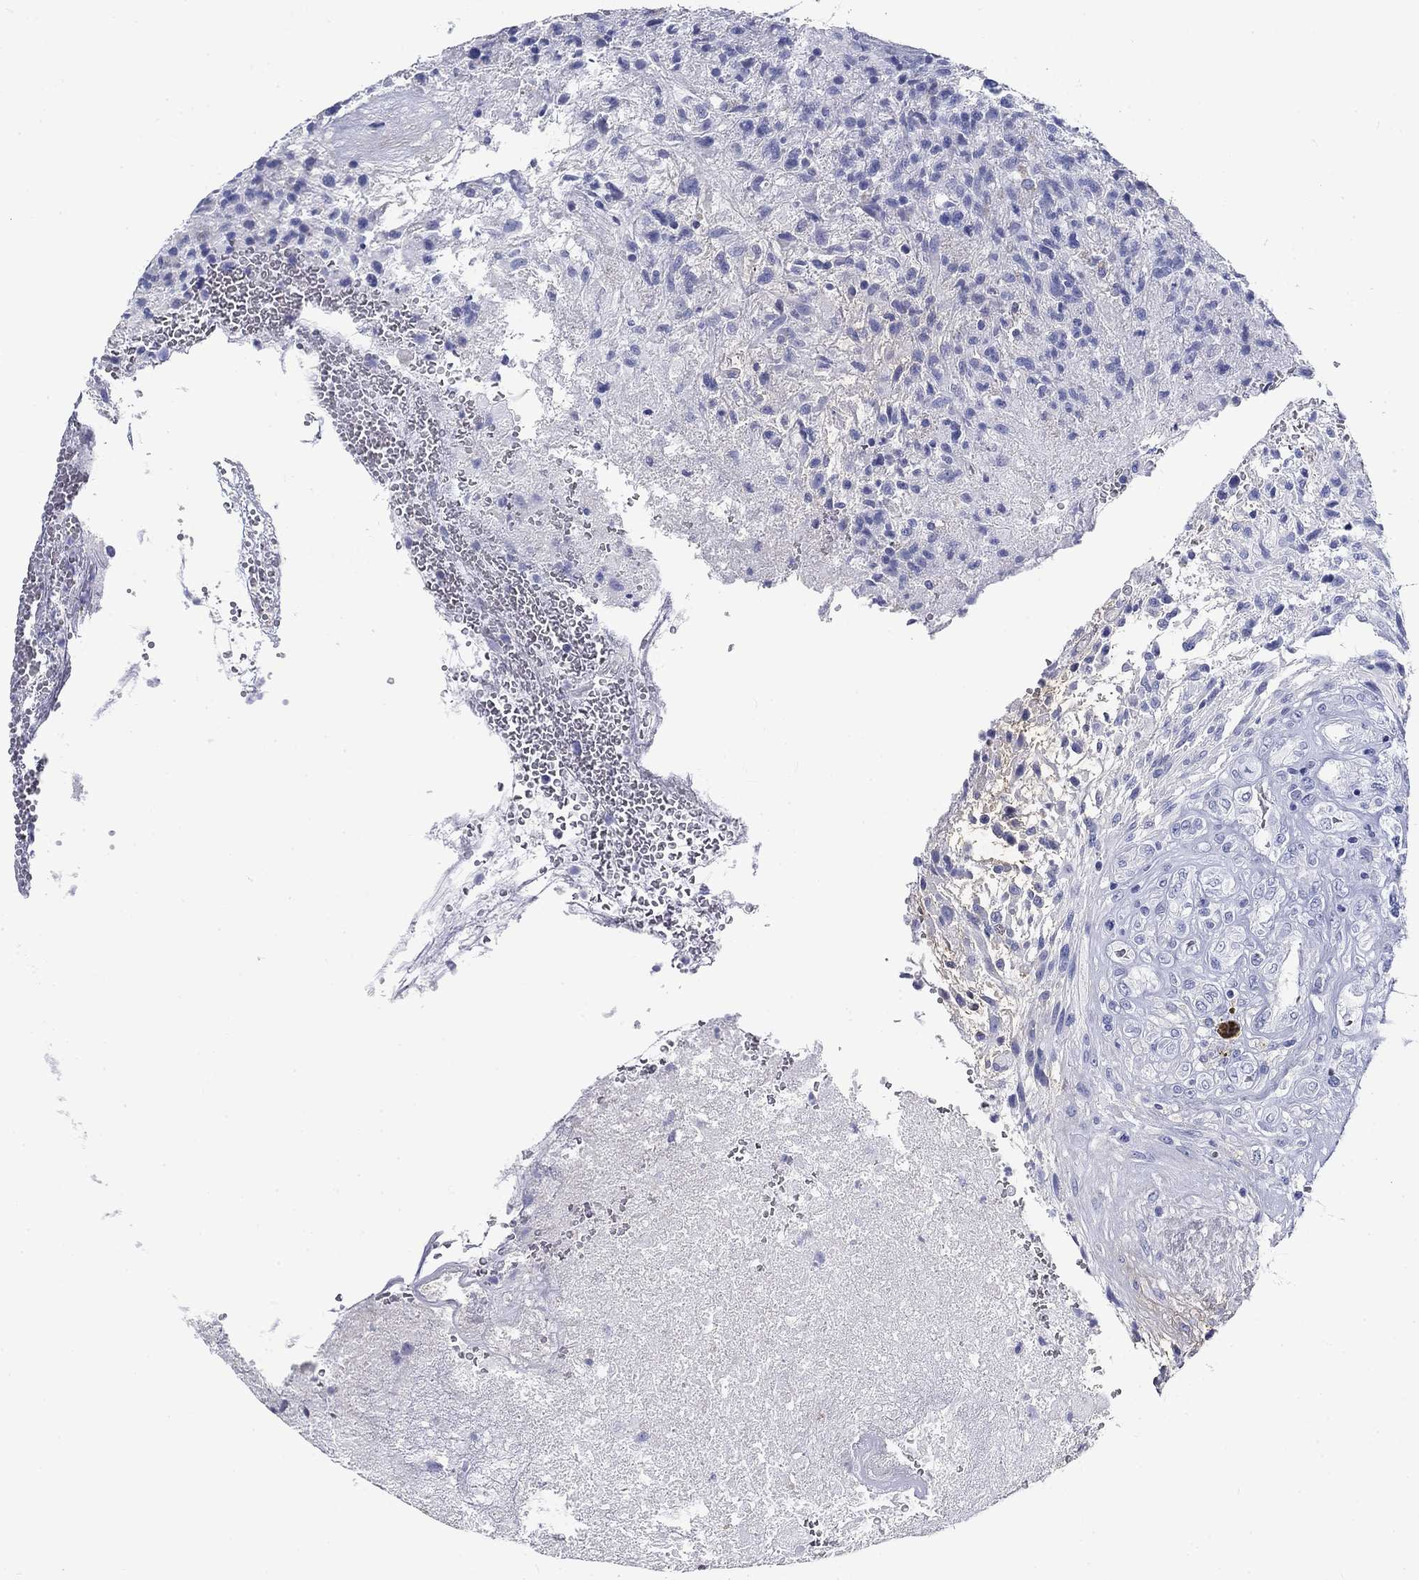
{"staining": {"intensity": "negative", "quantity": "none", "location": "none"}, "tissue": "glioma", "cell_type": "Tumor cells", "image_type": "cancer", "snomed": [{"axis": "morphology", "description": "Glioma, malignant, High grade"}, {"axis": "topography", "description": "Brain"}], "caption": "The photomicrograph exhibits no staining of tumor cells in glioma.", "gene": "CD40LG", "patient": {"sex": "male", "age": 56}}